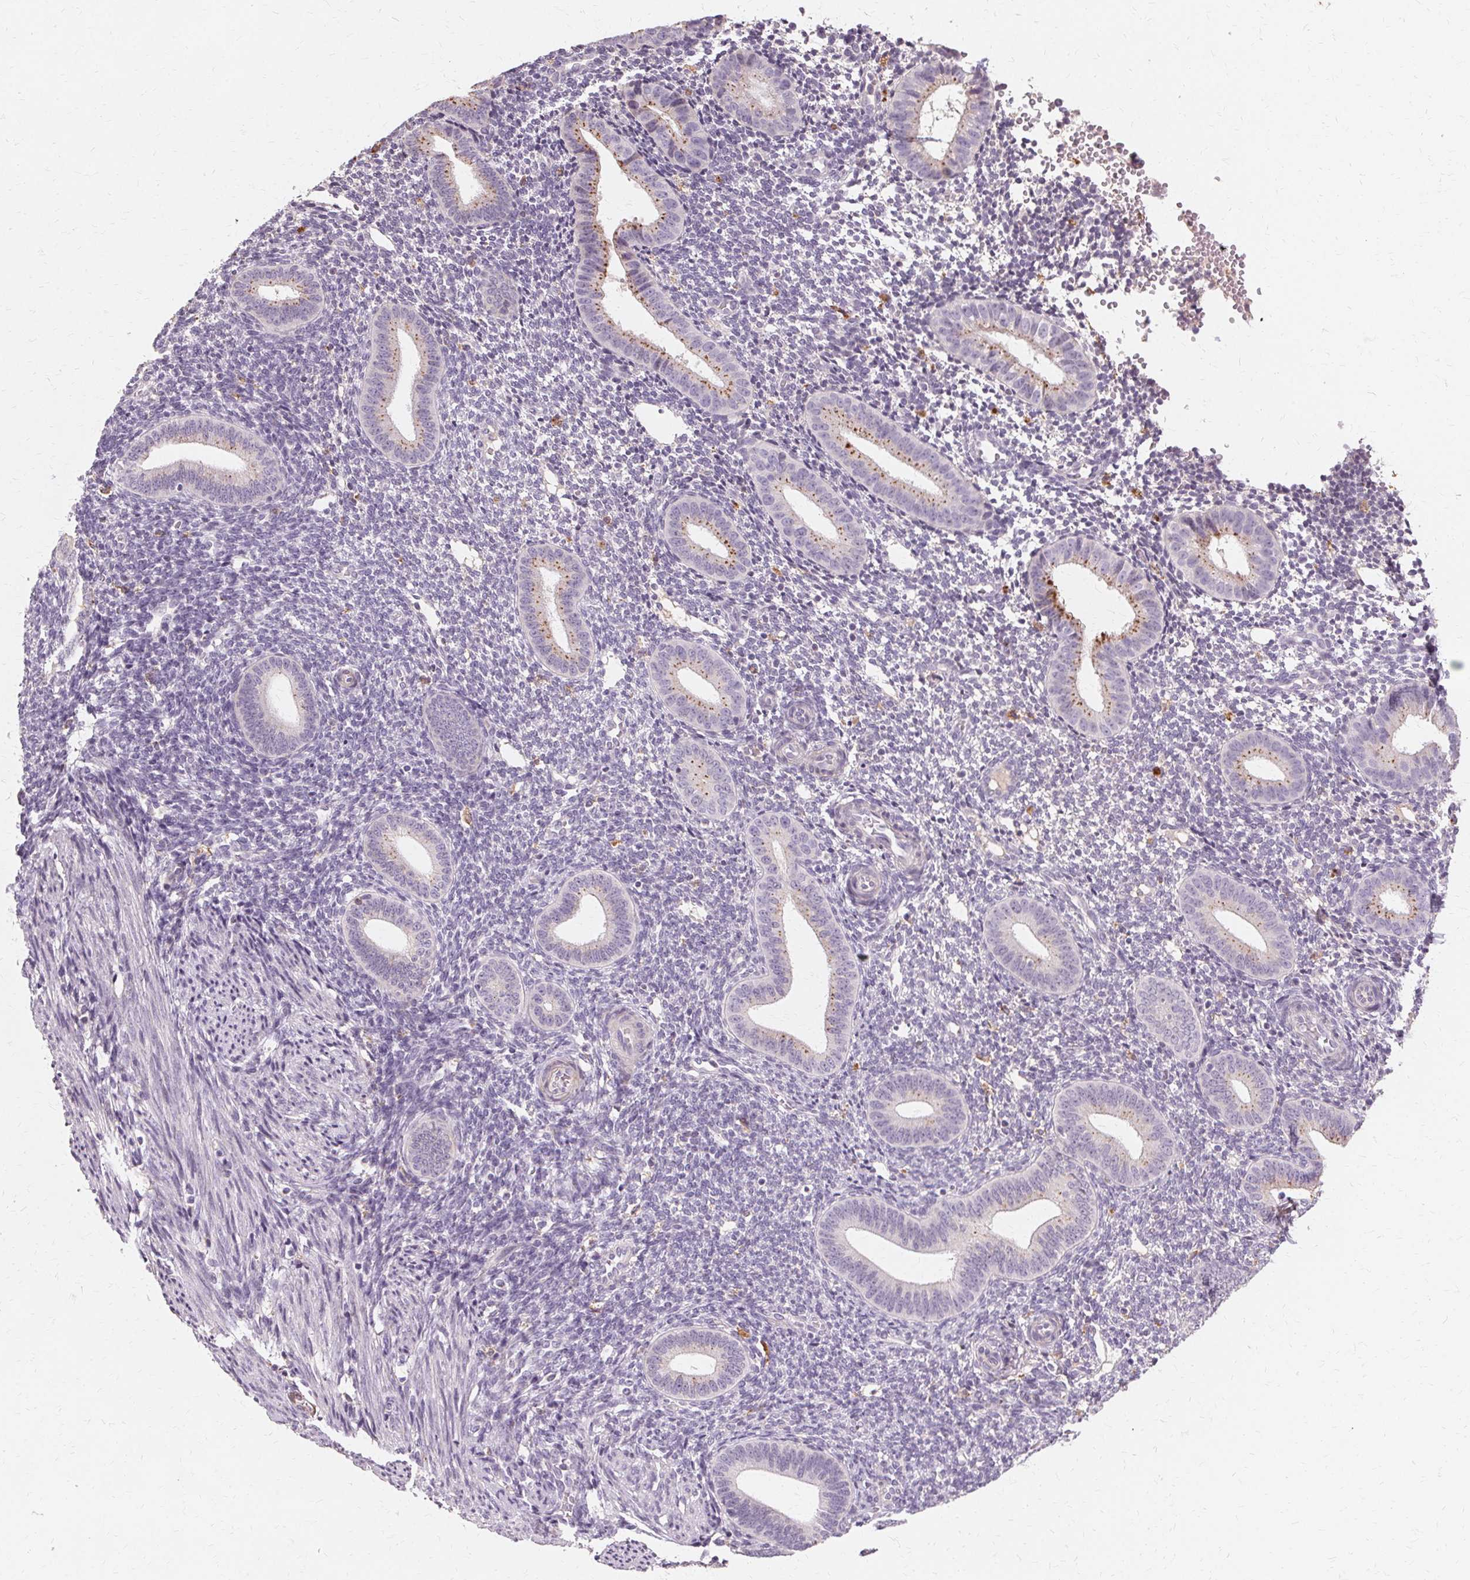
{"staining": {"intensity": "negative", "quantity": "none", "location": "none"}, "tissue": "endometrium", "cell_type": "Cells in endometrial stroma", "image_type": "normal", "snomed": [{"axis": "morphology", "description": "Normal tissue, NOS"}, {"axis": "topography", "description": "Endometrium"}], "caption": "High magnification brightfield microscopy of unremarkable endometrium stained with DAB (brown) and counterstained with hematoxylin (blue): cells in endometrial stroma show no significant positivity.", "gene": "IFNGR1", "patient": {"sex": "female", "age": 40}}